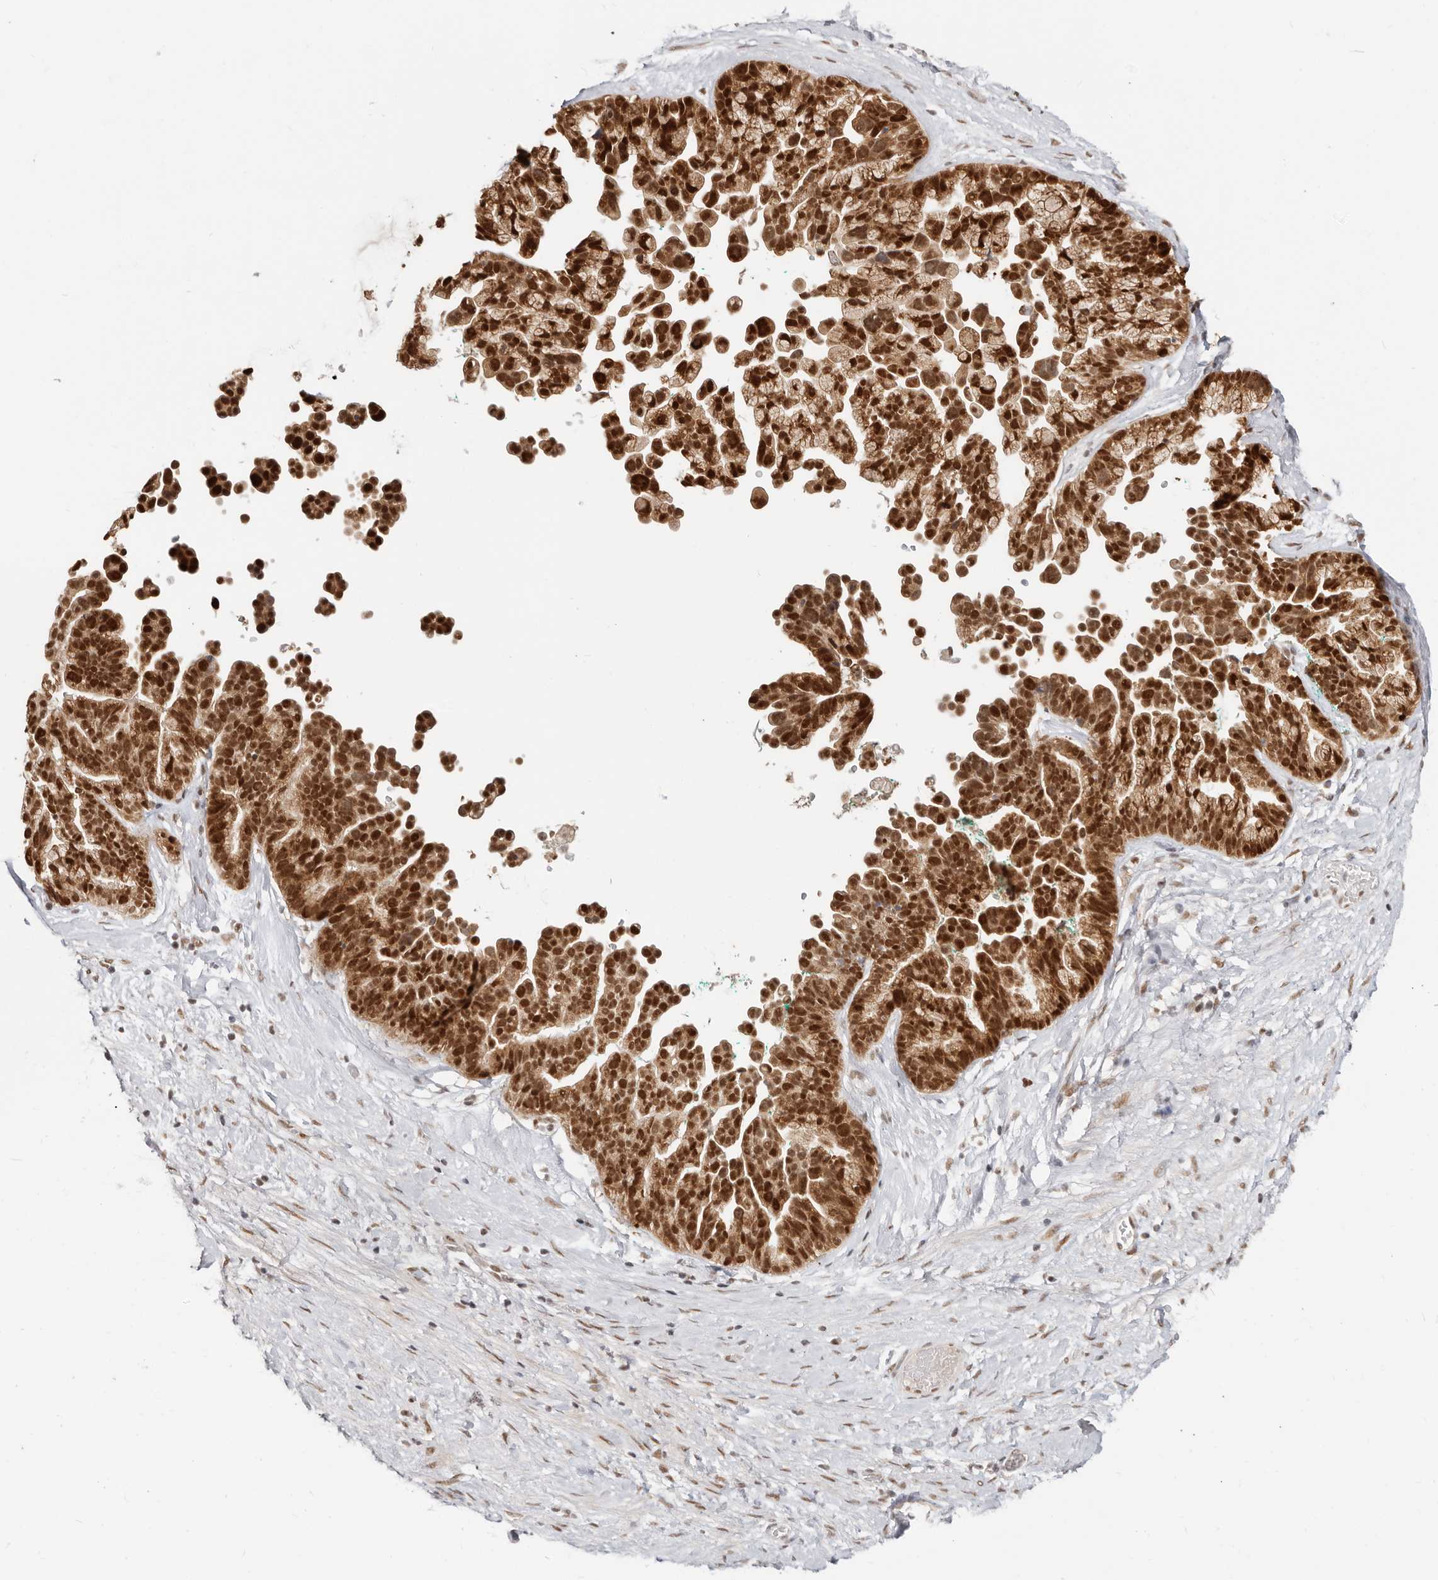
{"staining": {"intensity": "strong", "quantity": ">75%", "location": "cytoplasmic/membranous,nuclear"}, "tissue": "ovarian cancer", "cell_type": "Tumor cells", "image_type": "cancer", "snomed": [{"axis": "morphology", "description": "Cystadenocarcinoma, serous, NOS"}, {"axis": "topography", "description": "Ovary"}], "caption": "Ovarian cancer was stained to show a protein in brown. There is high levels of strong cytoplasmic/membranous and nuclear staining in approximately >75% of tumor cells.", "gene": "RFC2", "patient": {"sex": "female", "age": 56}}